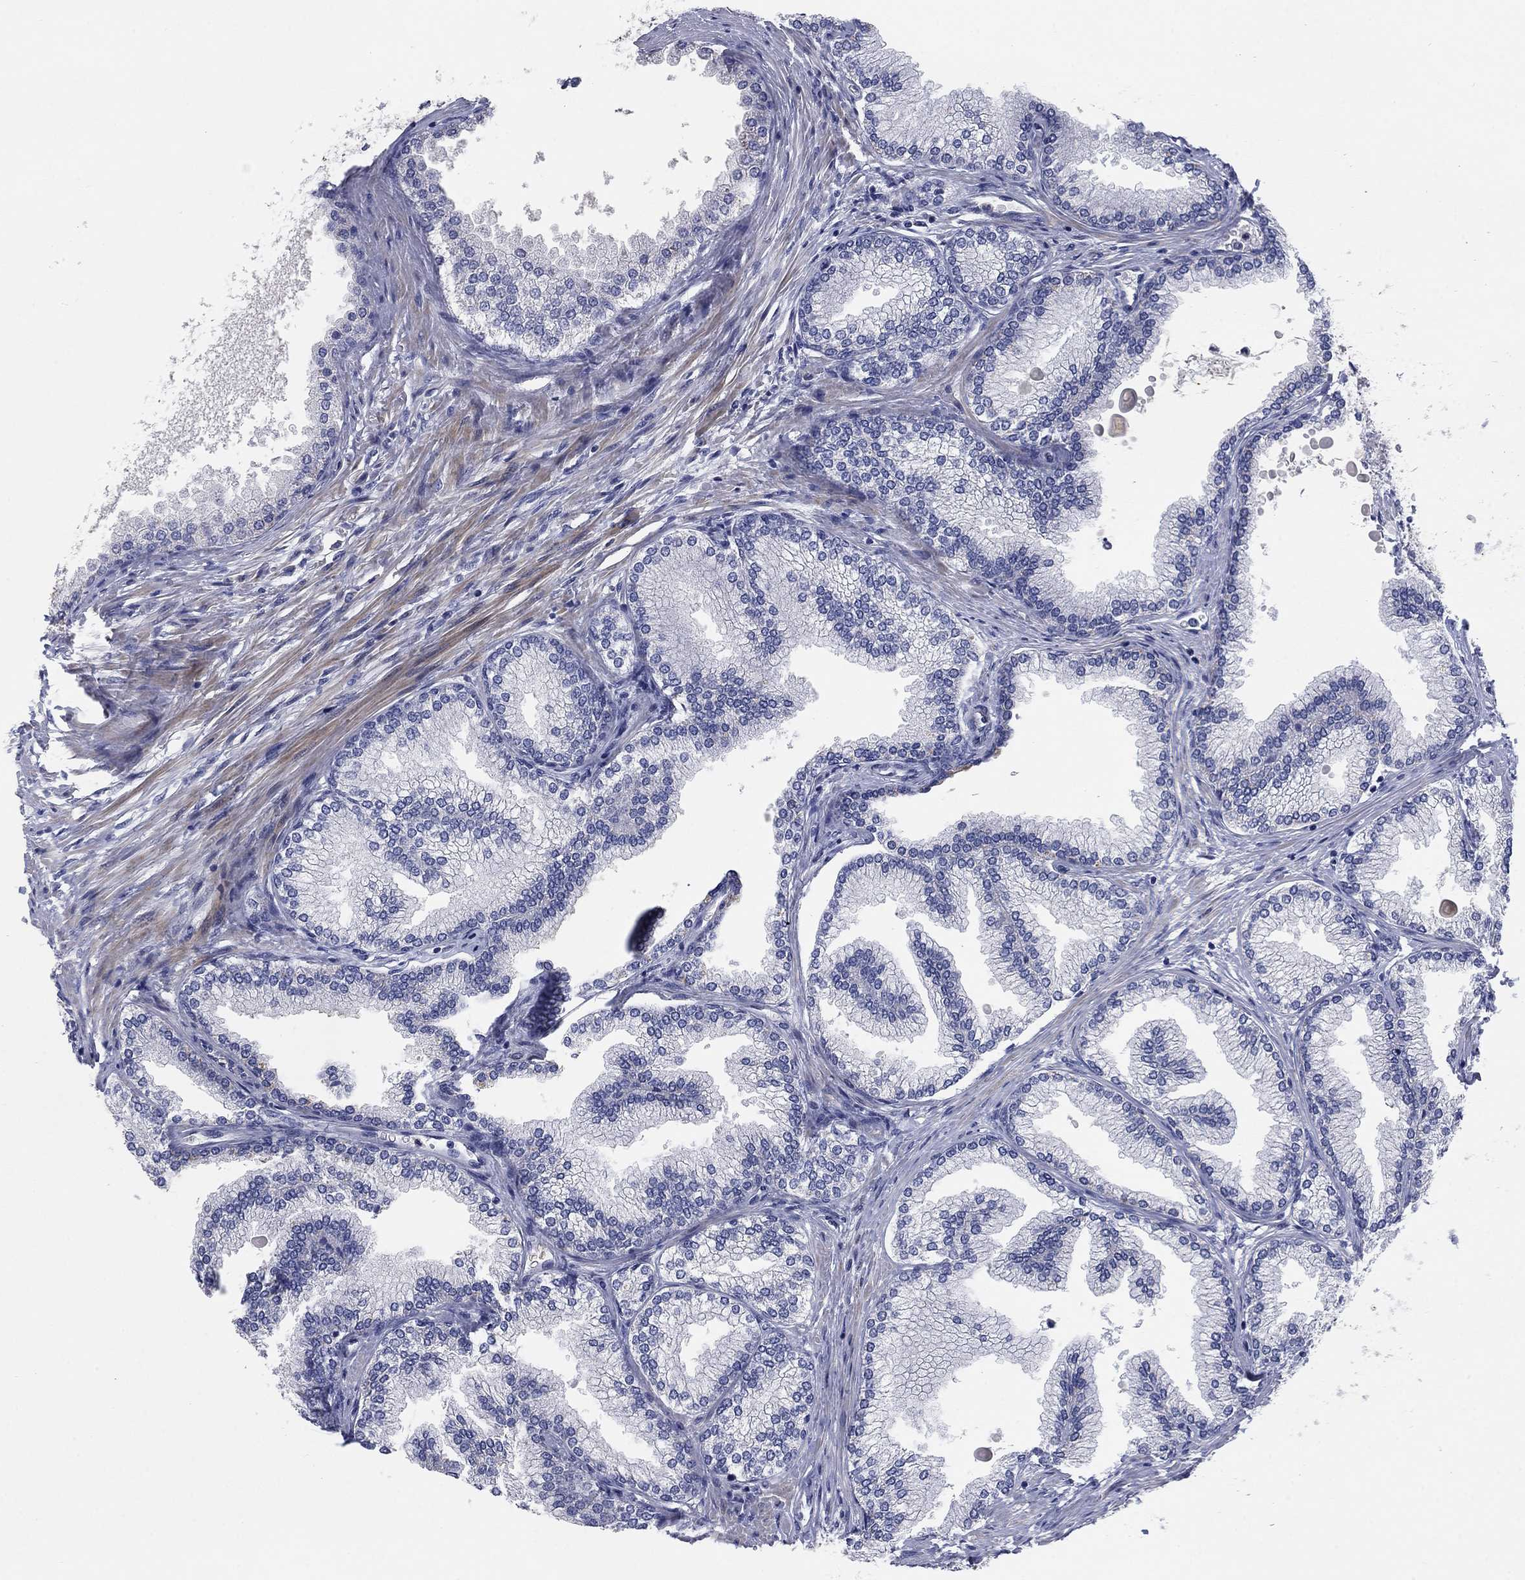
{"staining": {"intensity": "negative", "quantity": "none", "location": "none"}, "tissue": "prostate", "cell_type": "Glandular cells", "image_type": "normal", "snomed": [{"axis": "morphology", "description": "Normal tissue, NOS"}, {"axis": "topography", "description": "Prostate"}], "caption": "Immunohistochemistry (IHC) photomicrograph of benign prostate stained for a protein (brown), which demonstrates no positivity in glandular cells.", "gene": "TMEM249", "patient": {"sex": "male", "age": 72}}